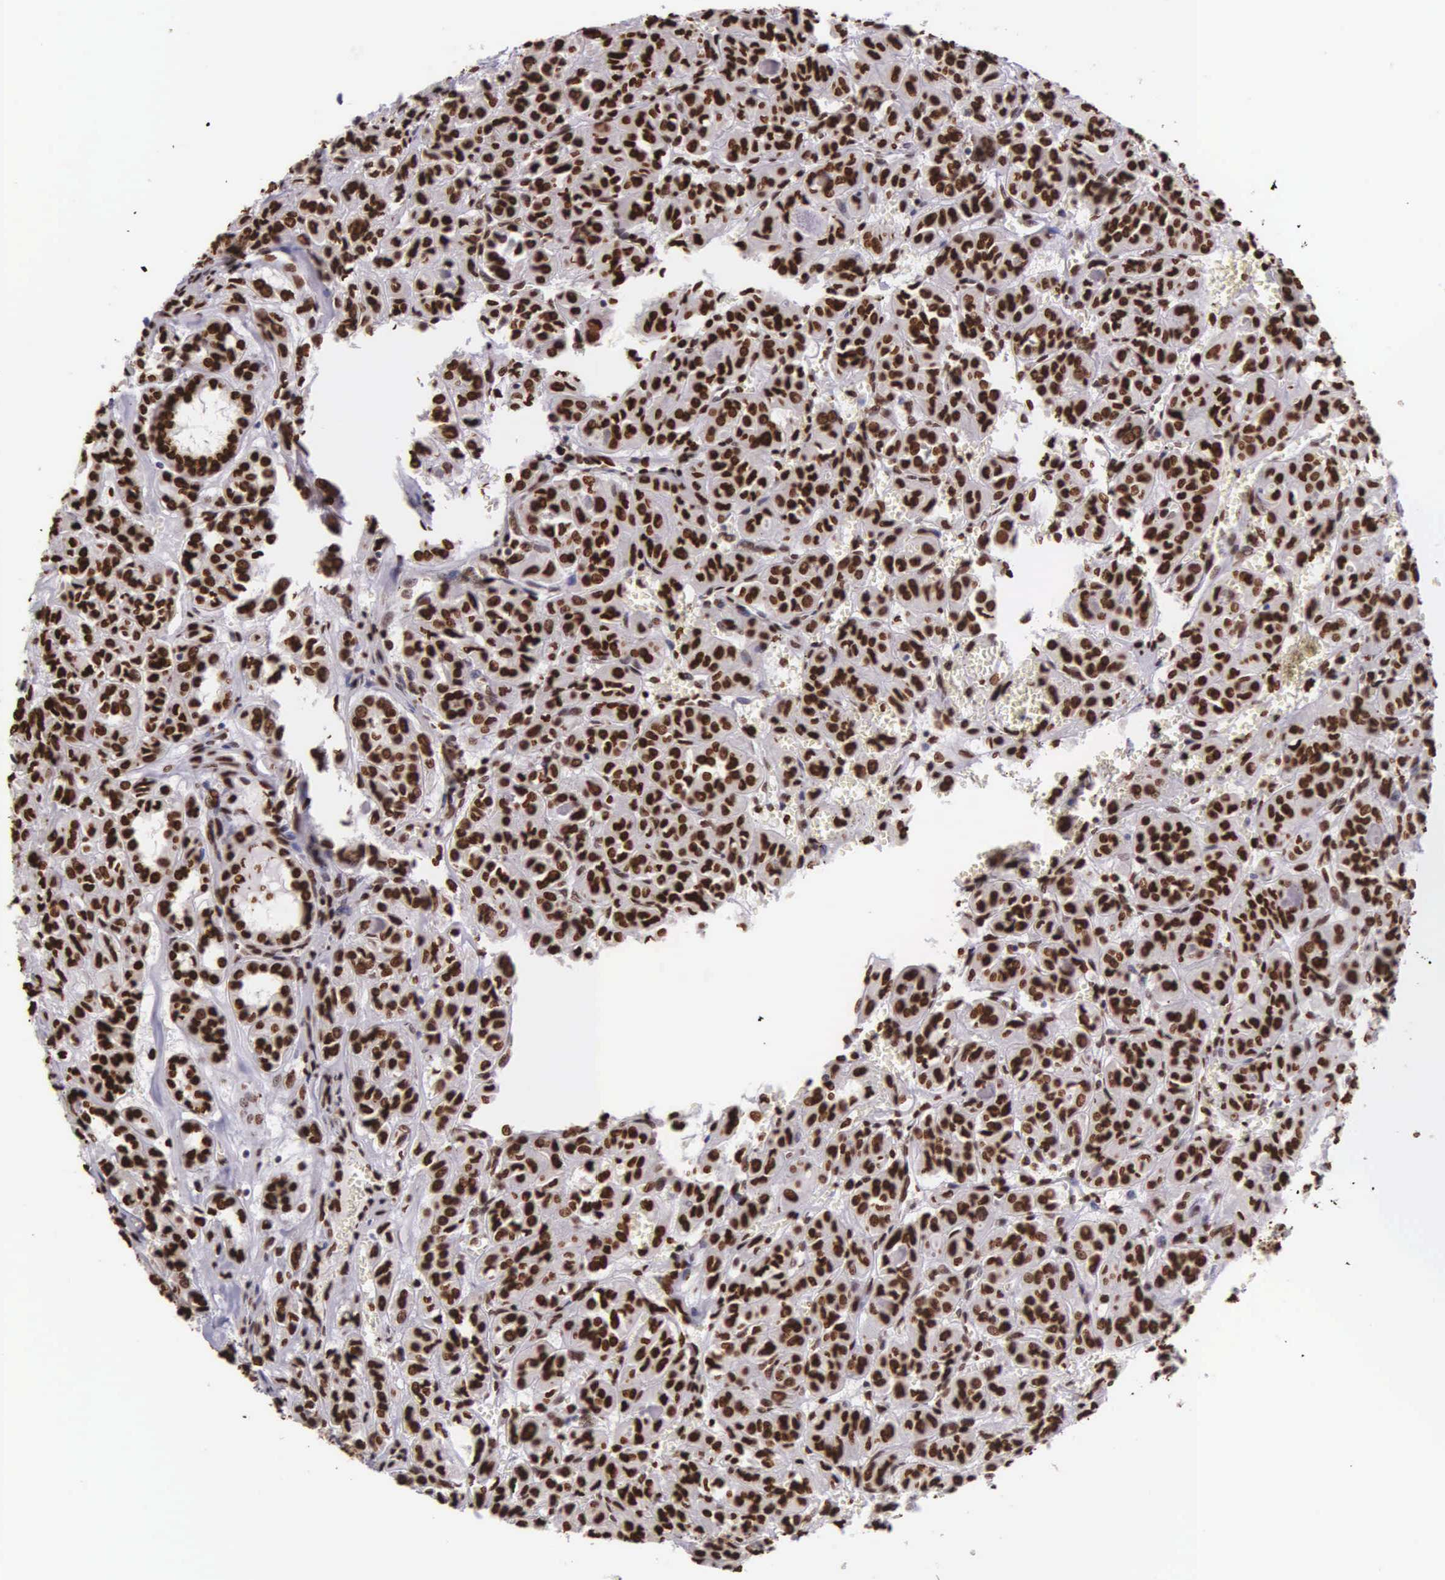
{"staining": {"intensity": "strong", "quantity": ">75%", "location": "nuclear"}, "tissue": "thyroid cancer", "cell_type": "Tumor cells", "image_type": "cancer", "snomed": [{"axis": "morphology", "description": "Follicular adenoma carcinoma, NOS"}, {"axis": "topography", "description": "Thyroid gland"}], "caption": "Immunohistochemistry (IHC) micrograph of thyroid cancer stained for a protein (brown), which reveals high levels of strong nuclear expression in about >75% of tumor cells.", "gene": "H1-0", "patient": {"sex": "female", "age": 71}}